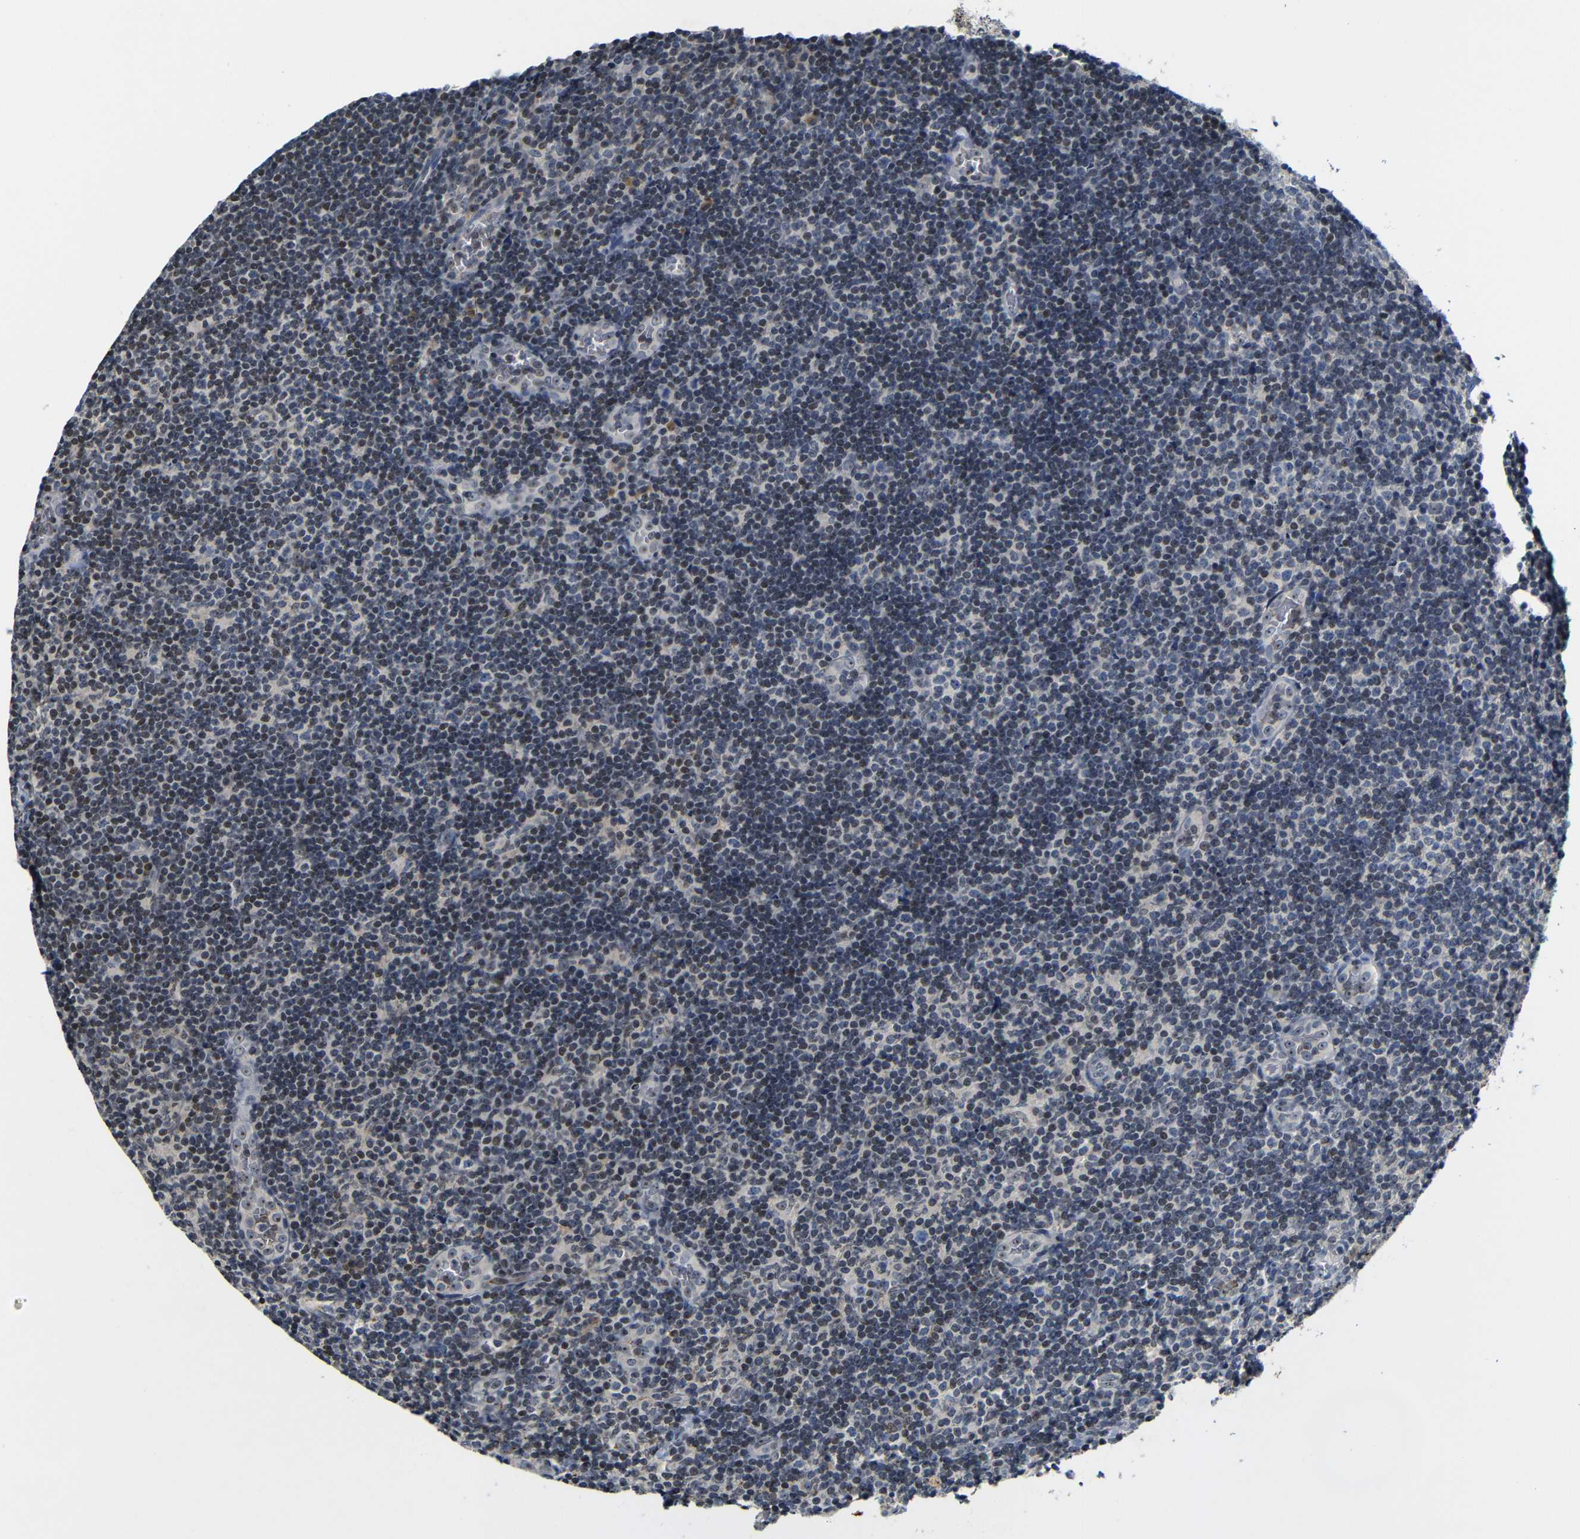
{"staining": {"intensity": "negative", "quantity": "none", "location": "none"}, "tissue": "tonsil", "cell_type": "Germinal center cells", "image_type": "normal", "snomed": [{"axis": "morphology", "description": "Normal tissue, NOS"}, {"axis": "topography", "description": "Tonsil"}], "caption": "Immunohistochemistry photomicrograph of normal tonsil stained for a protein (brown), which reveals no positivity in germinal center cells.", "gene": "MYC", "patient": {"sex": "male", "age": 37}}